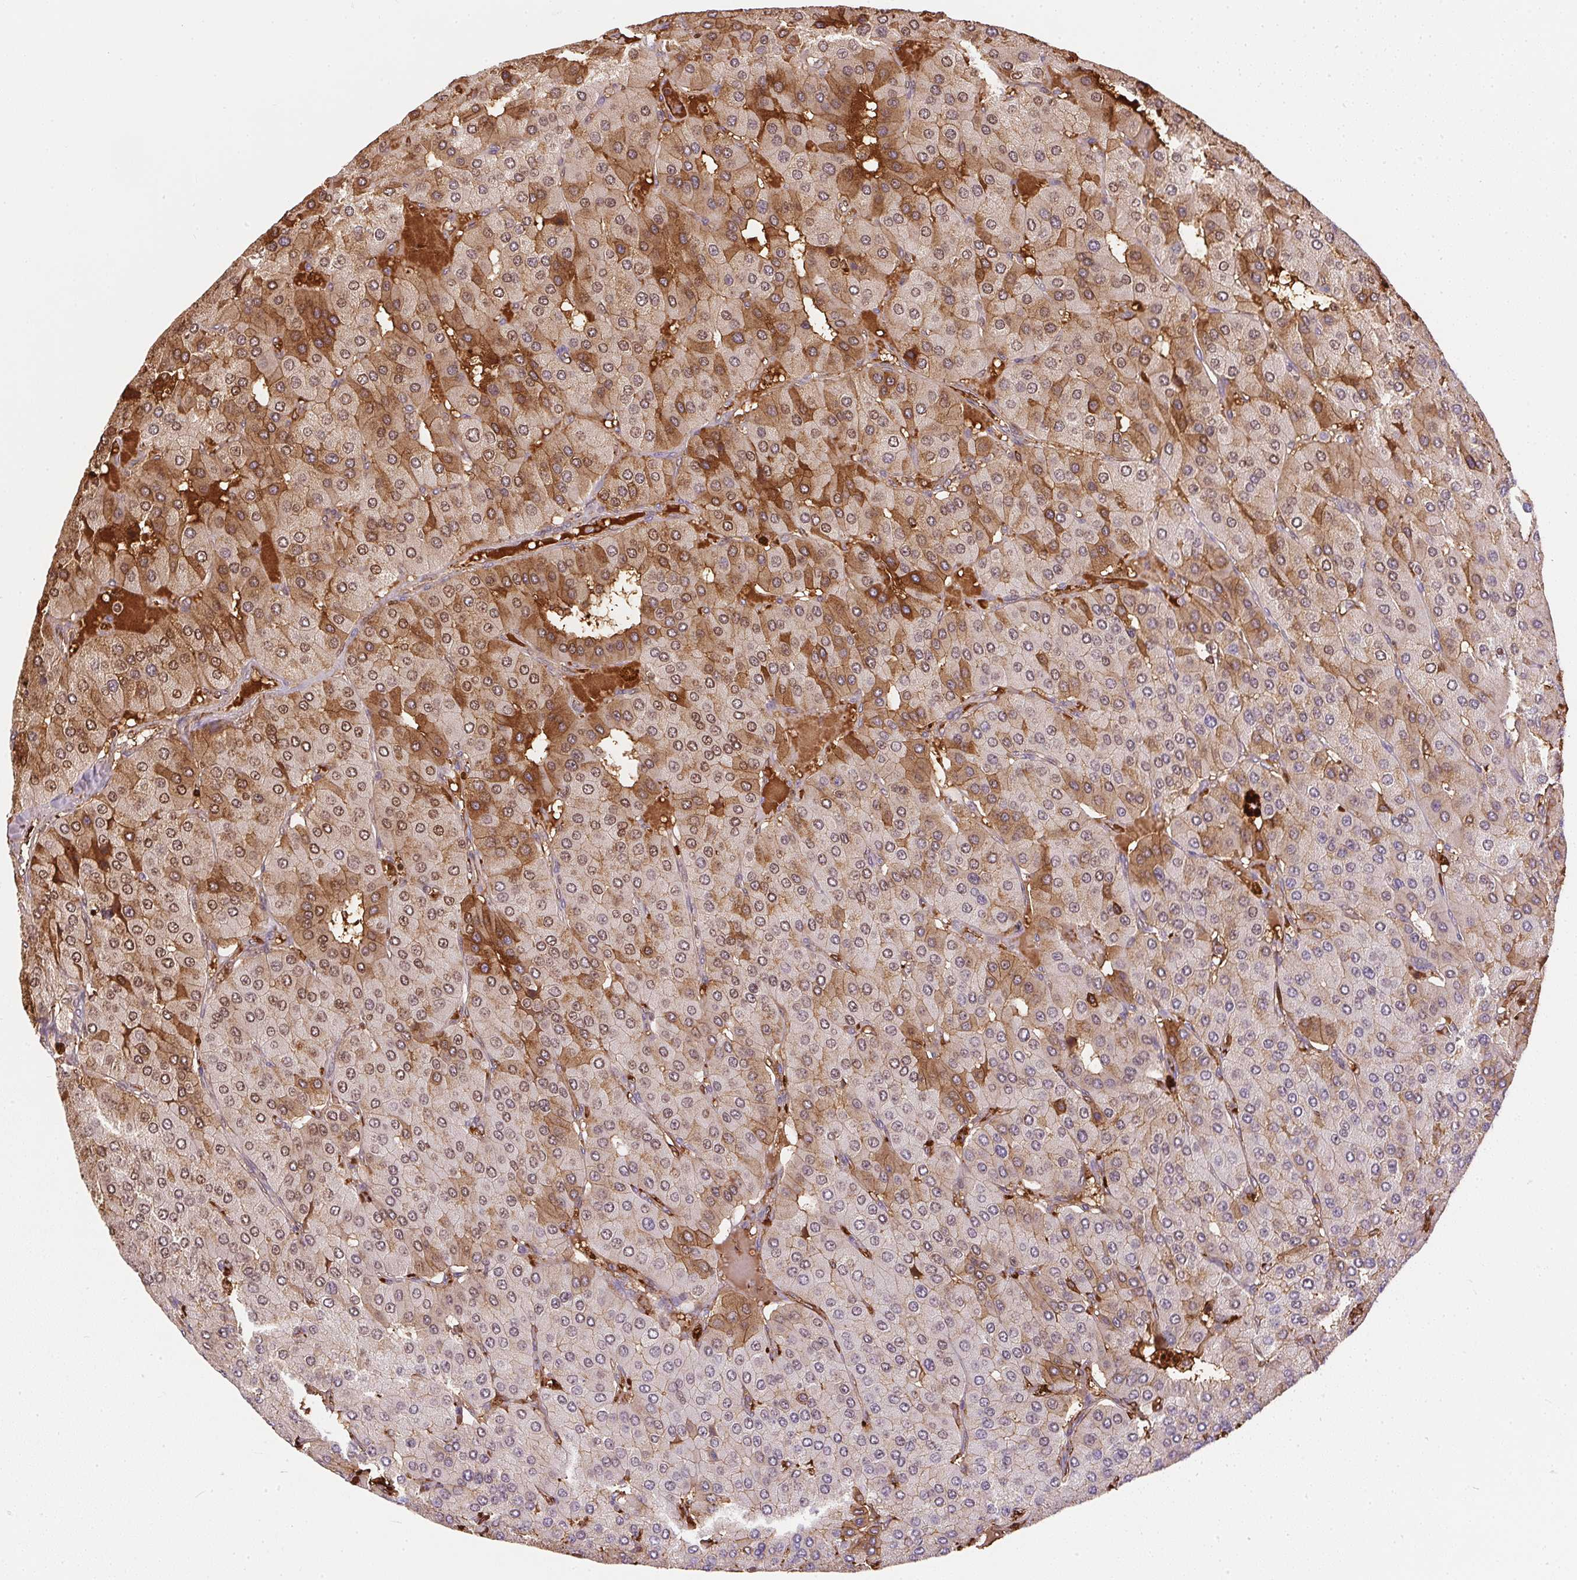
{"staining": {"intensity": "moderate", "quantity": "25%-75%", "location": "cytoplasmic/membranous,nuclear"}, "tissue": "parathyroid gland", "cell_type": "Glandular cells", "image_type": "normal", "snomed": [{"axis": "morphology", "description": "Normal tissue, NOS"}, {"axis": "morphology", "description": "Adenoma, NOS"}, {"axis": "topography", "description": "Parathyroid gland"}], "caption": "Protein staining of normal parathyroid gland shows moderate cytoplasmic/membranous,nuclear staining in approximately 25%-75% of glandular cells. The staining was performed using DAB, with brown indicating positive protein expression. Nuclei are stained blue with hematoxylin.", "gene": "ORM1", "patient": {"sex": "female", "age": 86}}